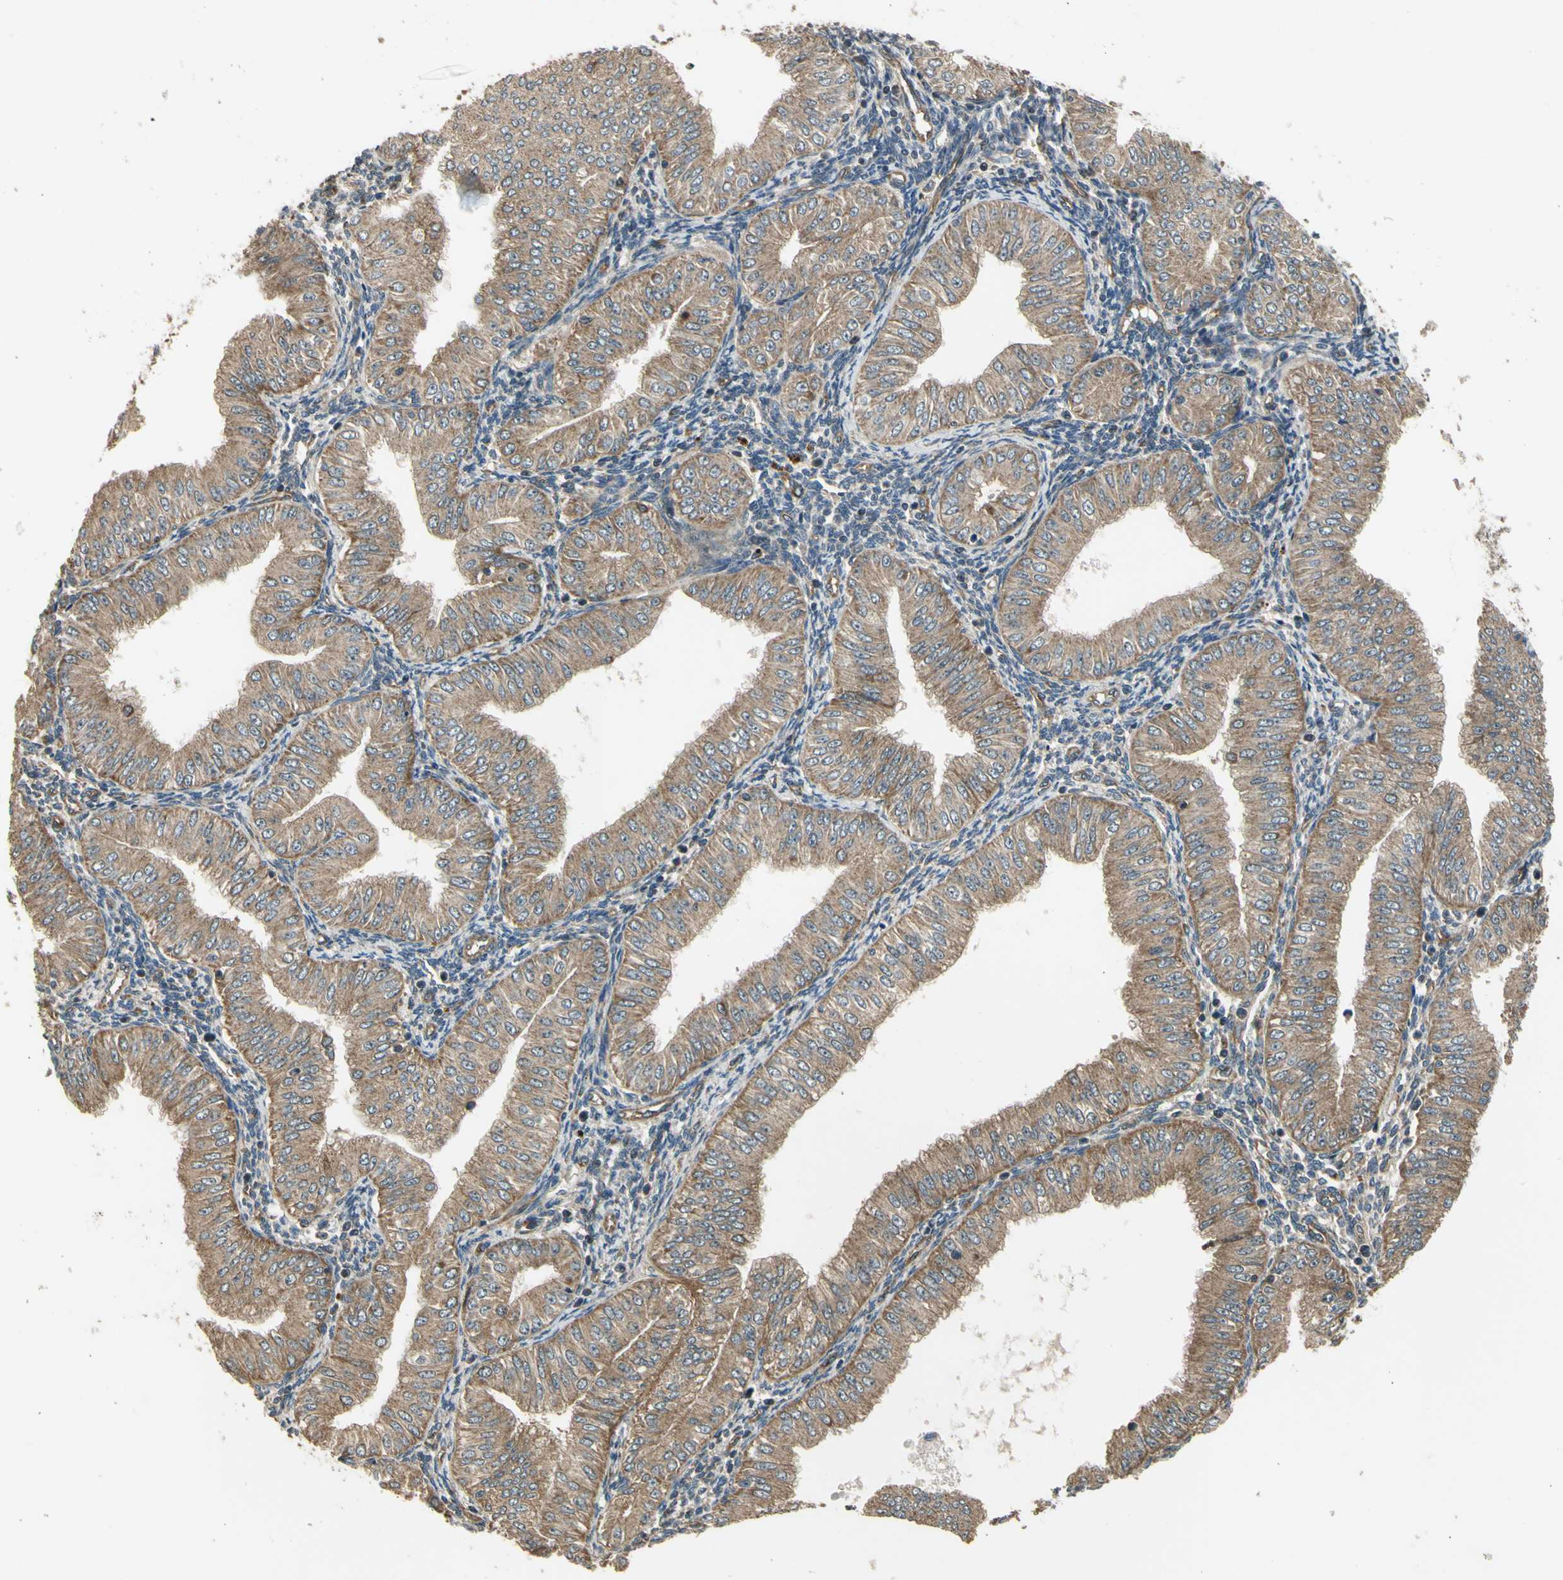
{"staining": {"intensity": "moderate", "quantity": ">75%", "location": "cytoplasmic/membranous"}, "tissue": "endometrial cancer", "cell_type": "Tumor cells", "image_type": "cancer", "snomed": [{"axis": "morphology", "description": "Normal tissue, NOS"}, {"axis": "morphology", "description": "Adenocarcinoma, NOS"}, {"axis": "topography", "description": "Endometrium"}], "caption": "Immunohistochemical staining of human adenocarcinoma (endometrial) shows medium levels of moderate cytoplasmic/membranous protein positivity in about >75% of tumor cells. (brown staining indicates protein expression, while blue staining denotes nuclei).", "gene": "EFNB2", "patient": {"sex": "female", "age": 53}}